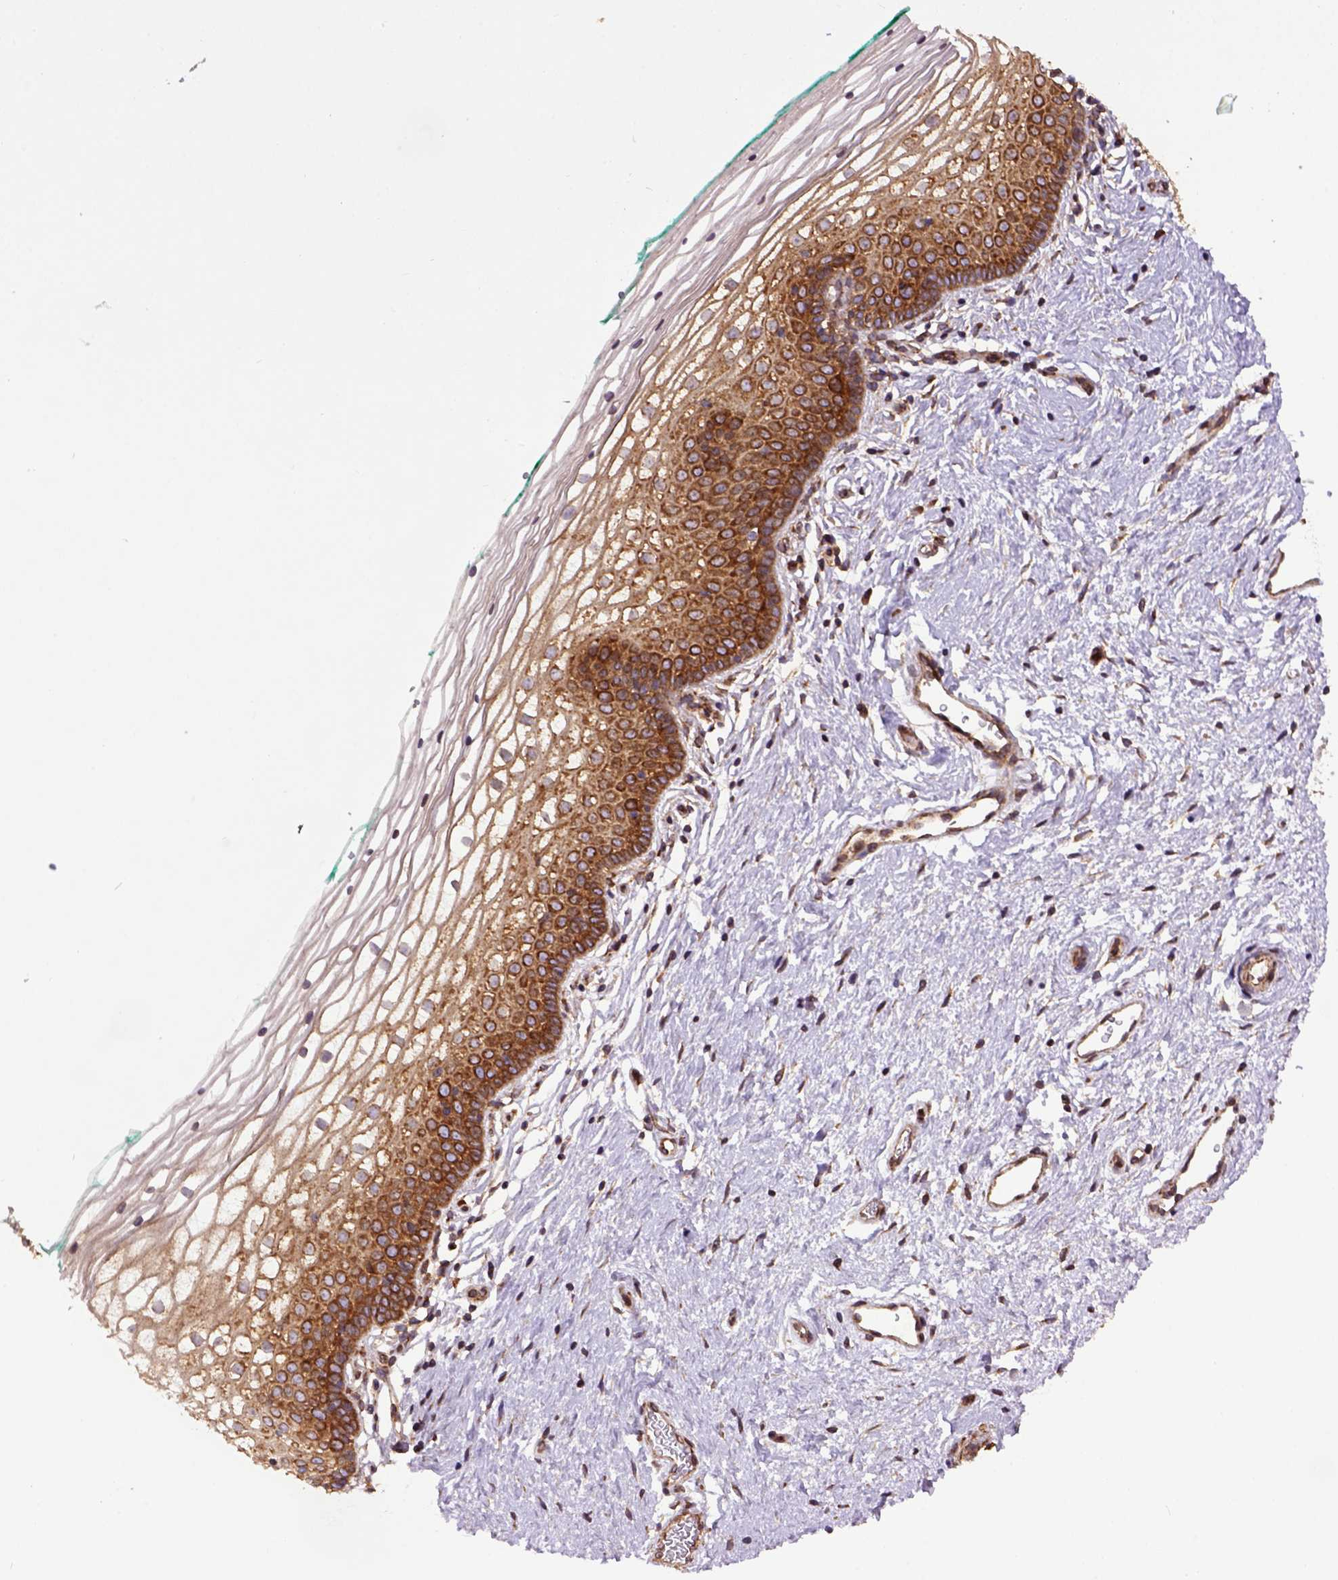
{"staining": {"intensity": "strong", "quantity": "25%-75%", "location": "cytoplasmic/membranous"}, "tissue": "vagina", "cell_type": "Squamous epithelial cells", "image_type": "normal", "snomed": [{"axis": "morphology", "description": "Normal tissue, NOS"}, {"axis": "topography", "description": "Vagina"}], "caption": "The photomicrograph shows a brown stain indicating the presence of a protein in the cytoplasmic/membranous of squamous epithelial cells in vagina.", "gene": "CAPRIN1", "patient": {"sex": "female", "age": 36}}